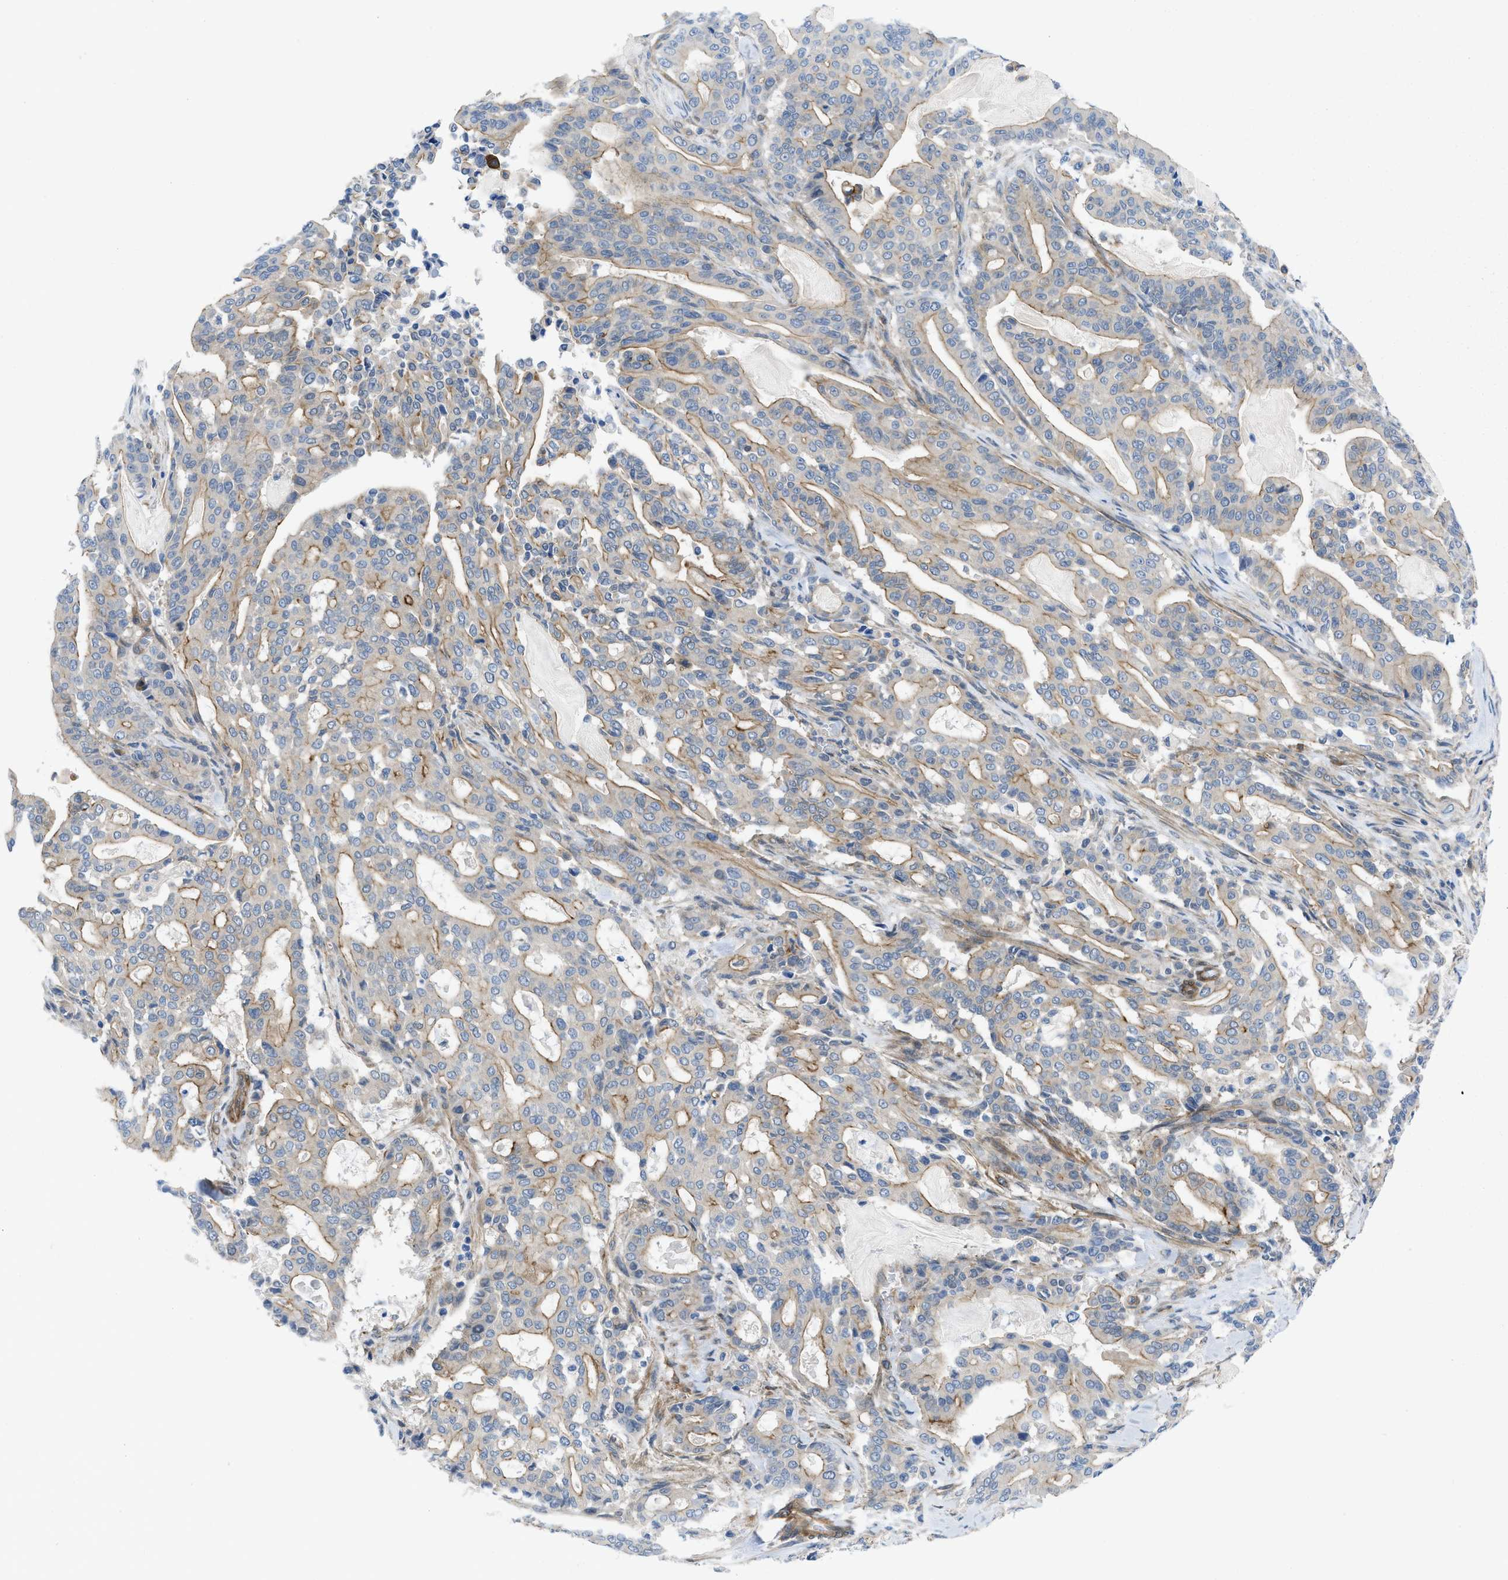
{"staining": {"intensity": "moderate", "quantity": "25%-75%", "location": "cytoplasmic/membranous"}, "tissue": "pancreatic cancer", "cell_type": "Tumor cells", "image_type": "cancer", "snomed": [{"axis": "morphology", "description": "Adenocarcinoma, NOS"}, {"axis": "topography", "description": "Pancreas"}], "caption": "Human pancreatic adenocarcinoma stained for a protein (brown) exhibits moderate cytoplasmic/membranous positive positivity in about 25%-75% of tumor cells.", "gene": "PDLIM5", "patient": {"sex": "male", "age": 63}}